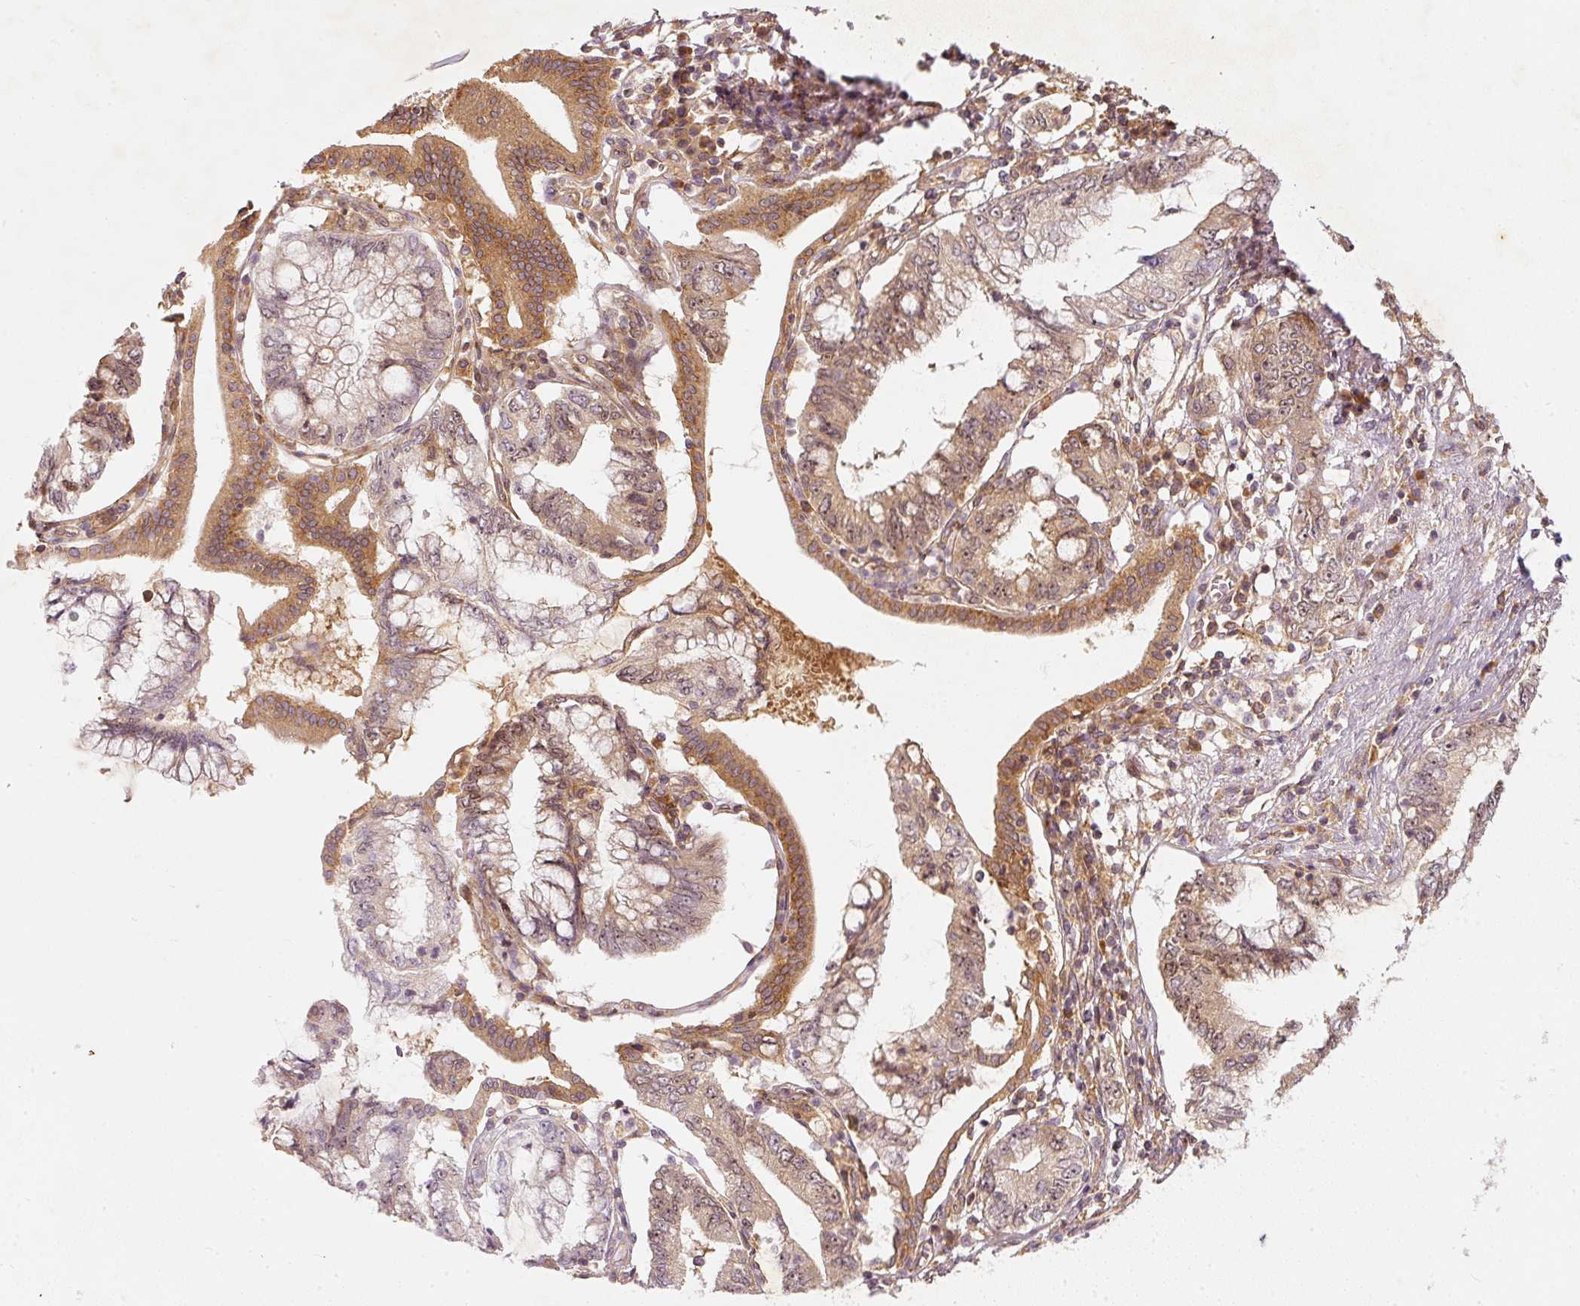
{"staining": {"intensity": "moderate", "quantity": "25%-75%", "location": "cytoplasmic/membranous,nuclear"}, "tissue": "pancreatic cancer", "cell_type": "Tumor cells", "image_type": "cancer", "snomed": [{"axis": "morphology", "description": "Adenocarcinoma, NOS"}, {"axis": "topography", "description": "Pancreas"}], "caption": "Moderate cytoplasmic/membranous and nuclear expression for a protein is seen in about 25%-75% of tumor cells of pancreatic adenocarcinoma using IHC.", "gene": "ZNF580", "patient": {"sex": "female", "age": 73}}